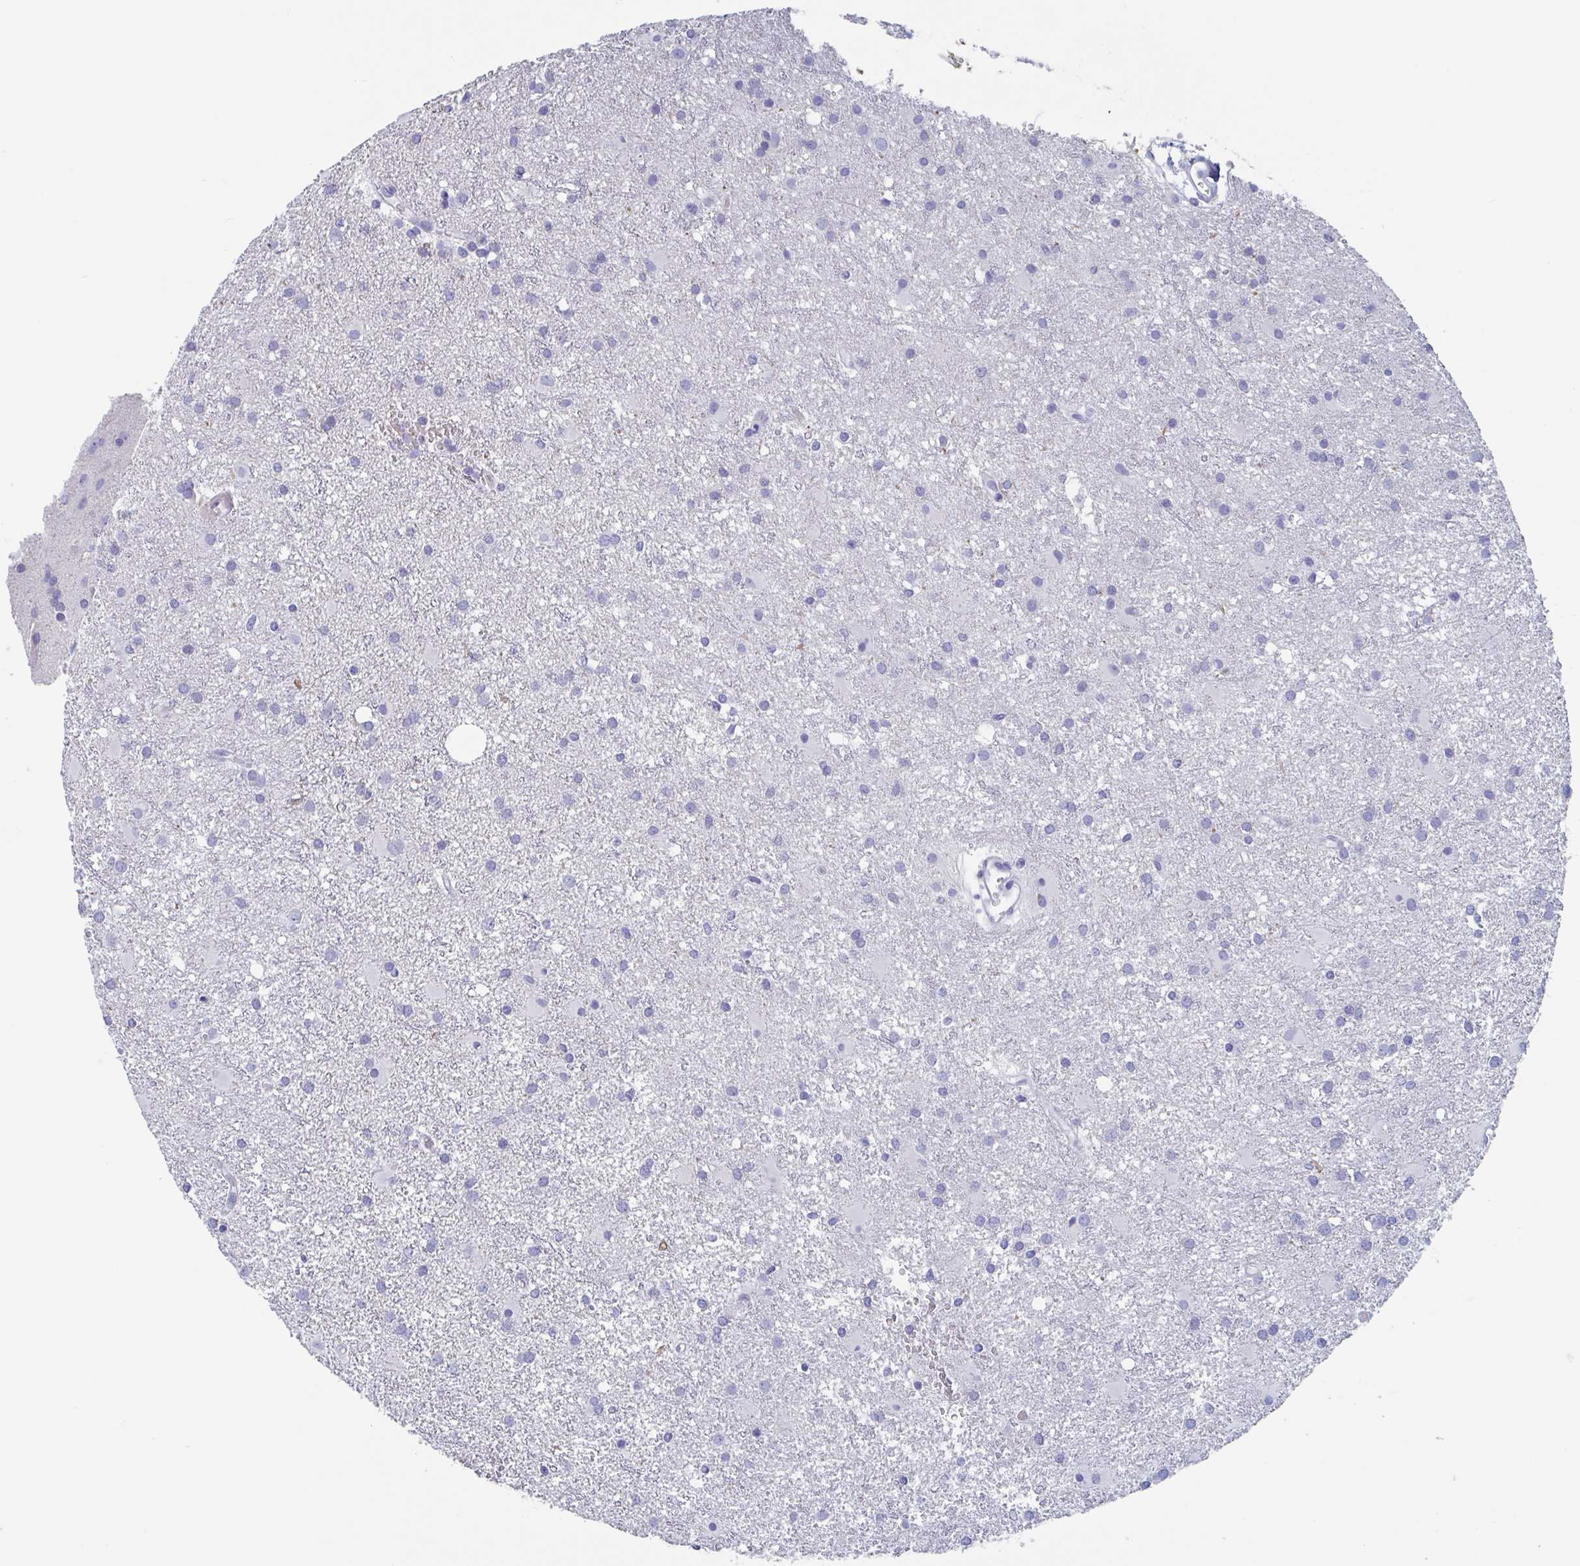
{"staining": {"intensity": "negative", "quantity": "none", "location": "none"}, "tissue": "glioma", "cell_type": "Tumor cells", "image_type": "cancer", "snomed": [{"axis": "morphology", "description": "Glioma, malignant, High grade"}, {"axis": "topography", "description": "Brain"}], "caption": "Glioma was stained to show a protein in brown. There is no significant staining in tumor cells.", "gene": "DPEP3", "patient": {"sex": "male", "age": 55}}